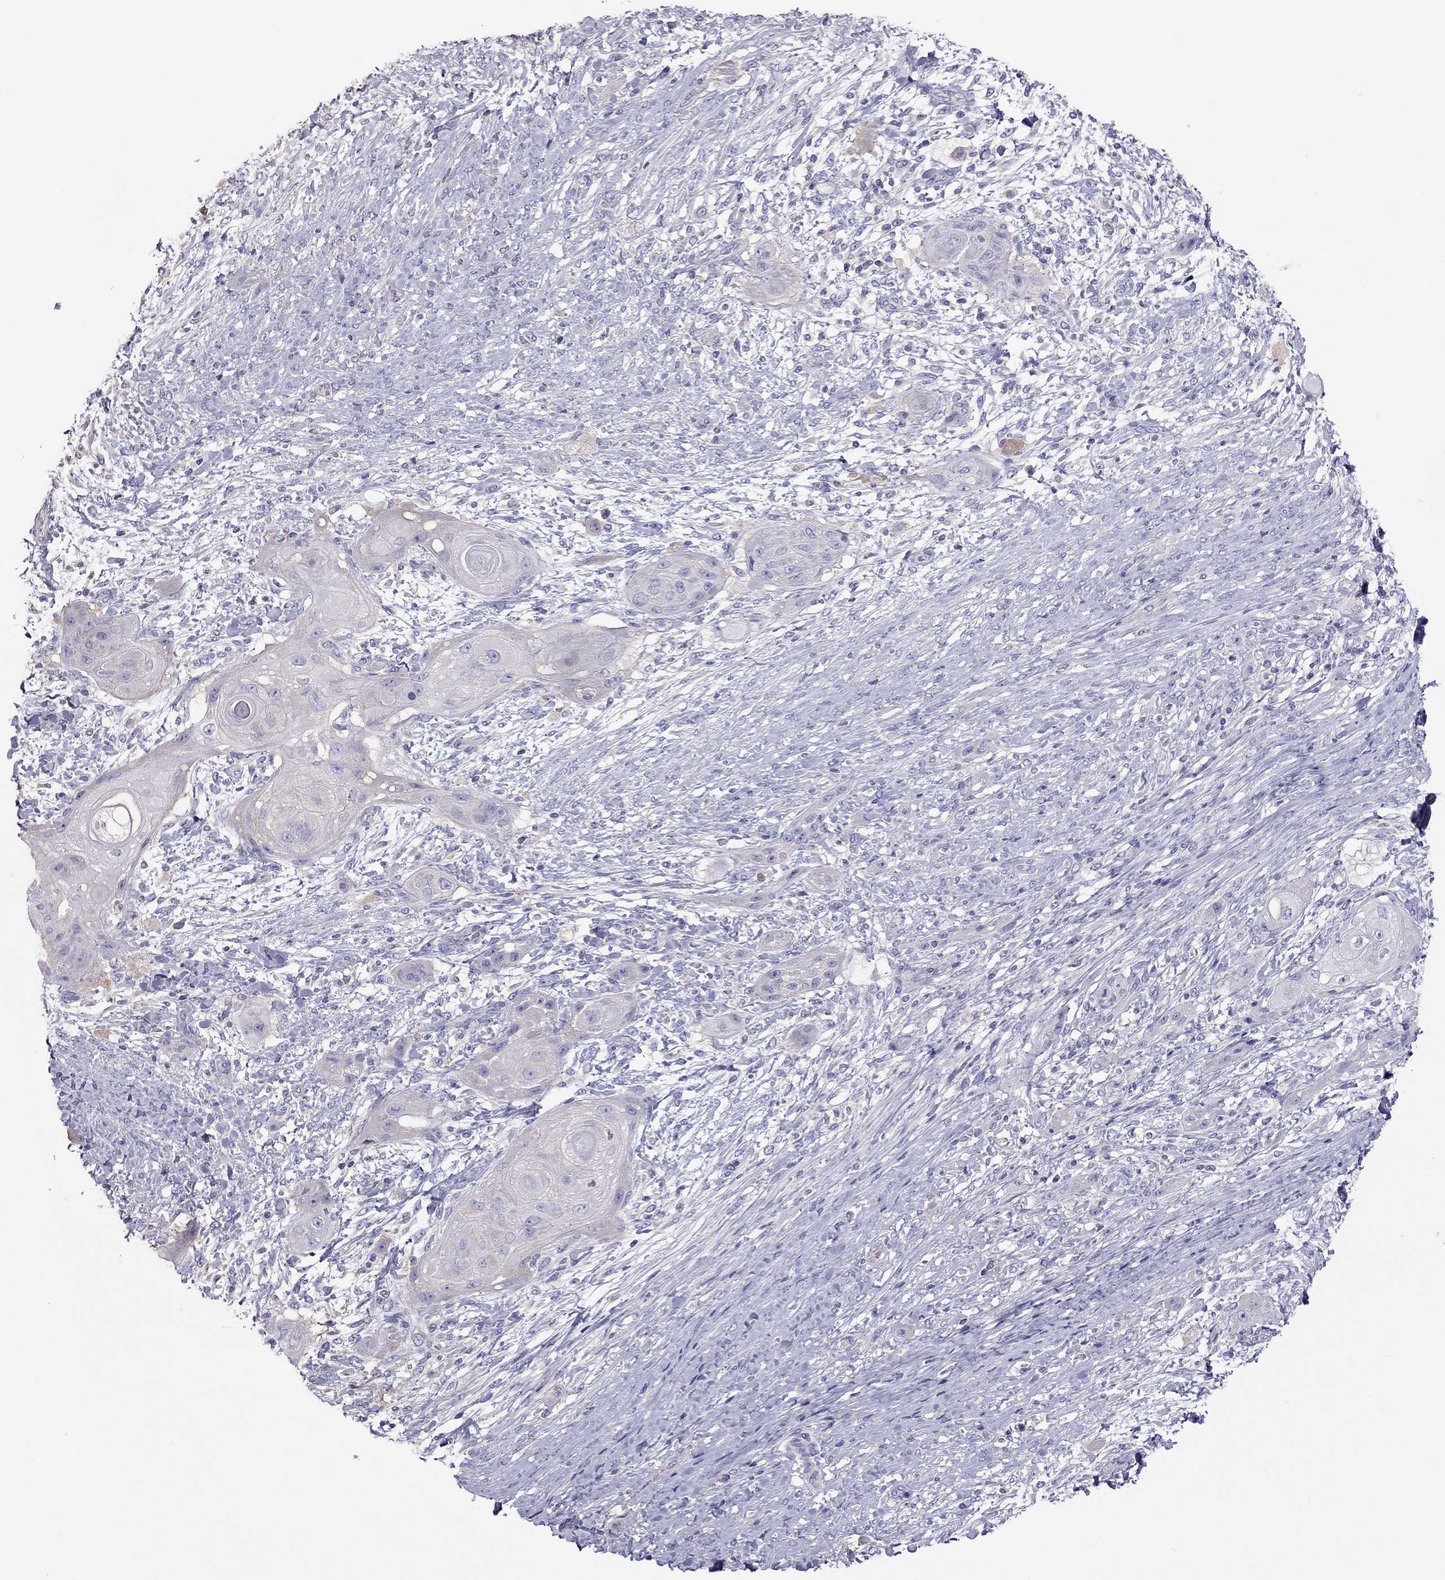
{"staining": {"intensity": "negative", "quantity": "none", "location": "none"}, "tissue": "skin cancer", "cell_type": "Tumor cells", "image_type": "cancer", "snomed": [{"axis": "morphology", "description": "Squamous cell carcinoma, NOS"}, {"axis": "topography", "description": "Skin"}], "caption": "Tumor cells show no significant positivity in skin cancer (squamous cell carcinoma).", "gene": "TEX22", "patient": {"sex": "male", "age": 62}}